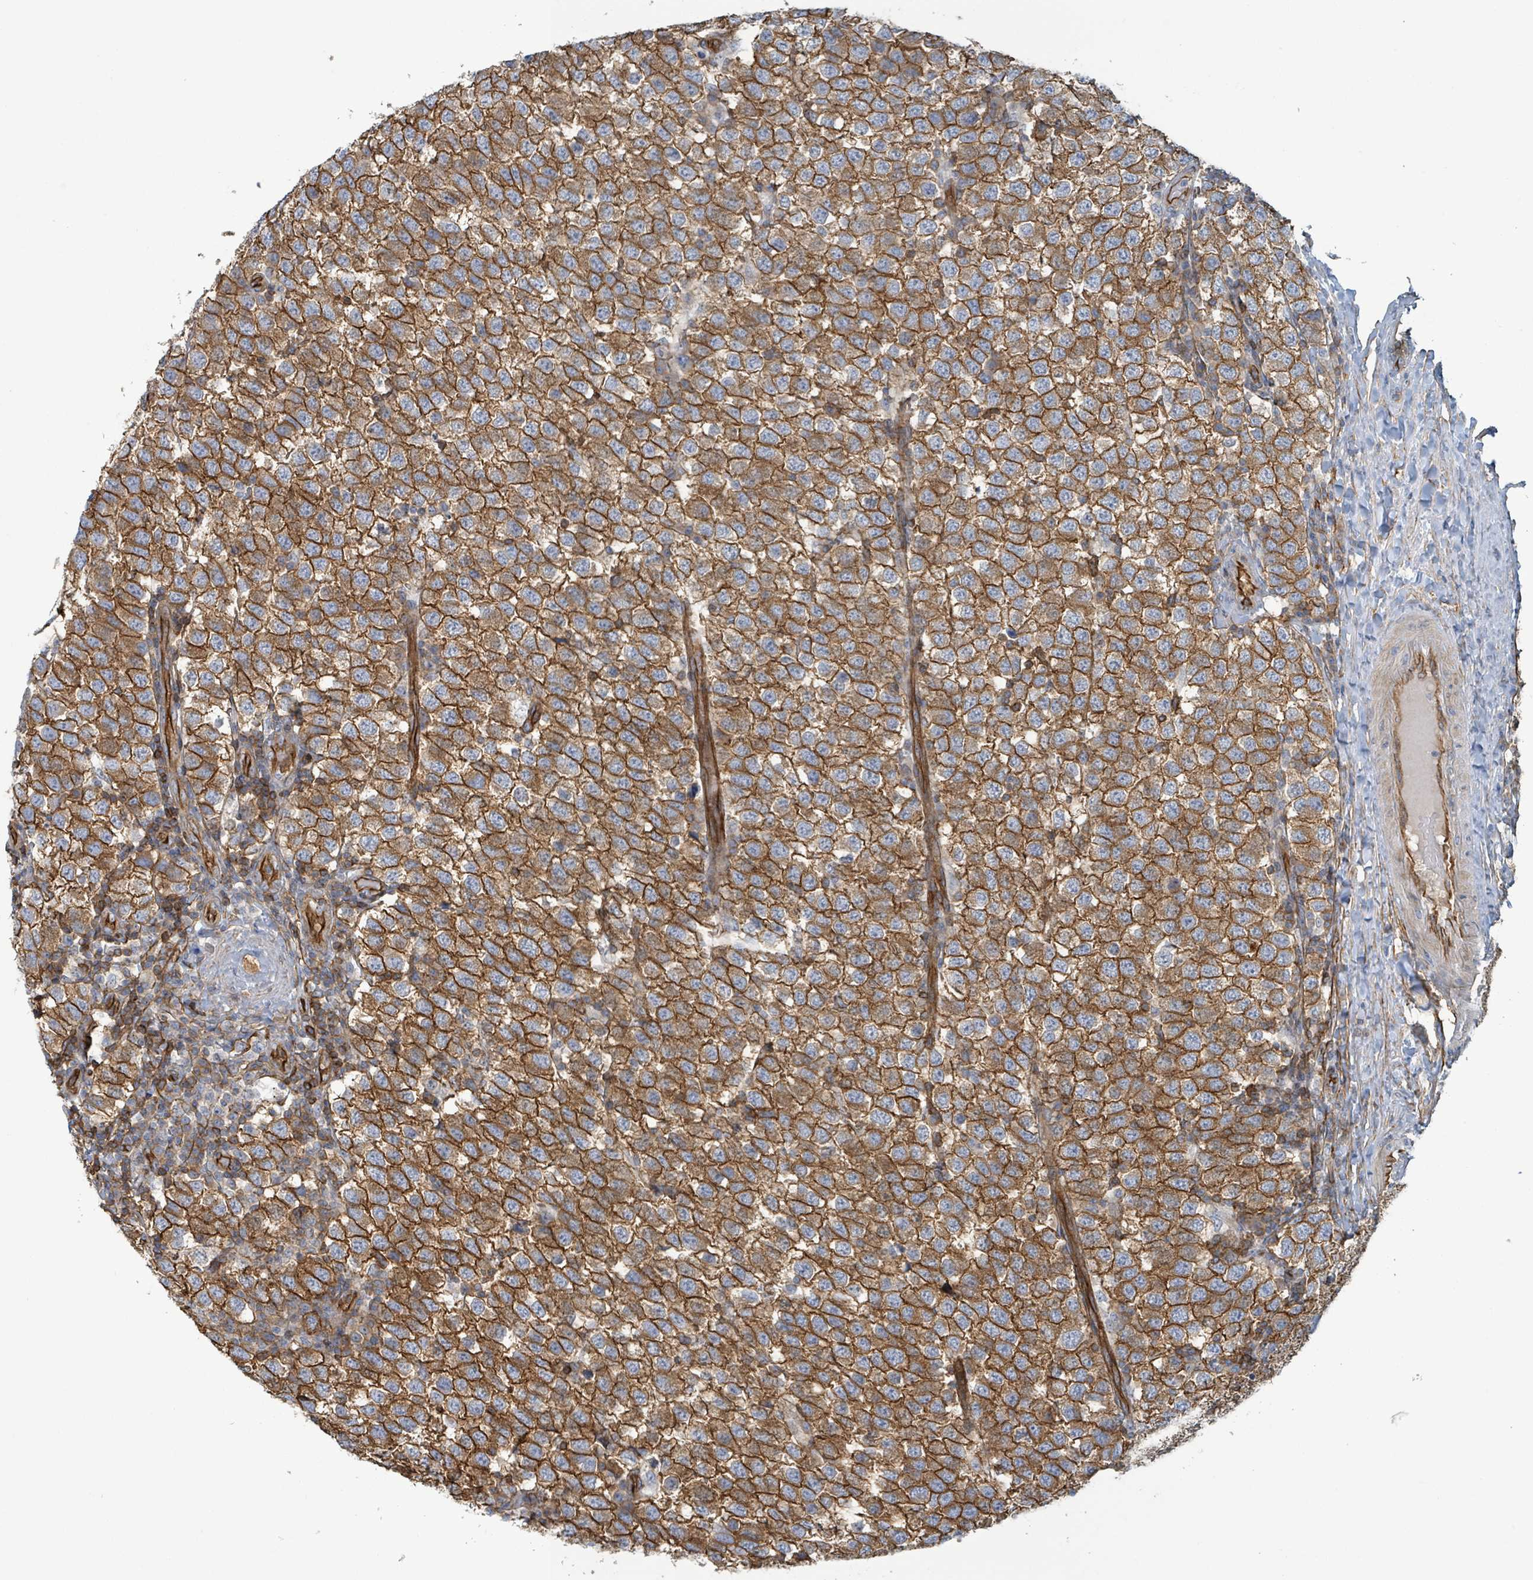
{"staining": {"intensity": "moderate", "quantity": ">75%", "location": "cytoplasmic/membranous"}, "tissue": "testis cancer", "cell_type": "Tumor cells", "image_type": "cancer", "snomed": [{"axis": "morphology", "description": "Seminoma, NOS"}, {"axis": "topography", "description": "Testis"}], "caption": "IHC photomicrograph of human testis cancer (seminoma) stained for a protein (brown), which exhibits medium levels of moderate cytoplasmic/membranous positivity in about >75% of tumor cells.", "gene": "LDOC1", "patient": {"sex": "male", "age": 34}}